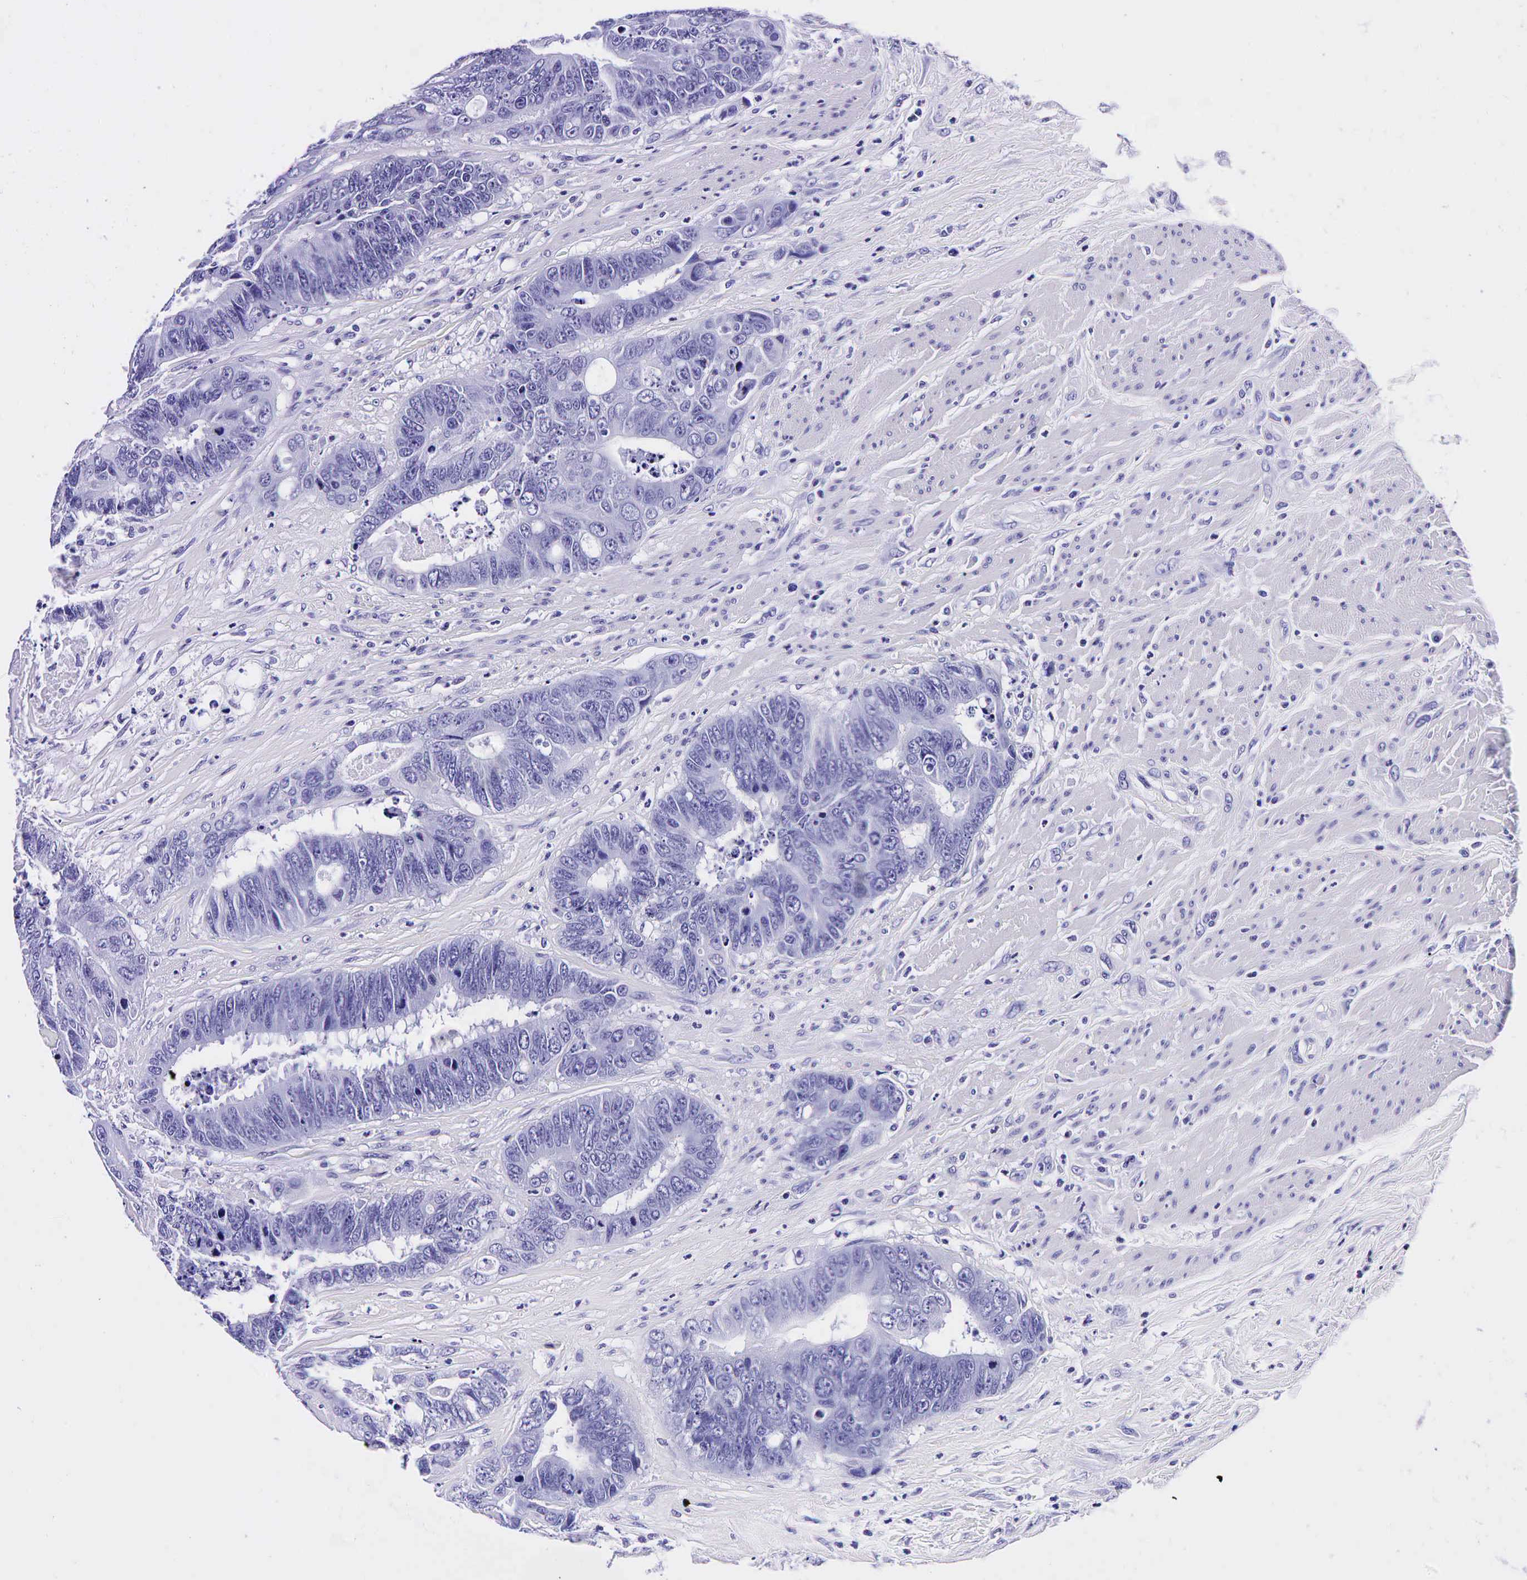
{"staining": {"intensity": "negative", "quantity": "none", "location": "none"}, "tissue": "colorectal cancer", "cell_type": "Tumor cells", "image_type": "cancer", "snomed": [{"axis": "morphology", "description": "Adenocarcinoma, NOS"}, {"axis": "topography", "description": "Rectum"}], "caption": "IHC micrograph of neoplastic tissue: colorectal cancer (adenocarcinoma) stained with DAB (3,3'-diaminobenzidine) reveals no significant protein expression in tumor cells.", "gene": "GCG", "patient": {"sex": "female", "age": 65}}